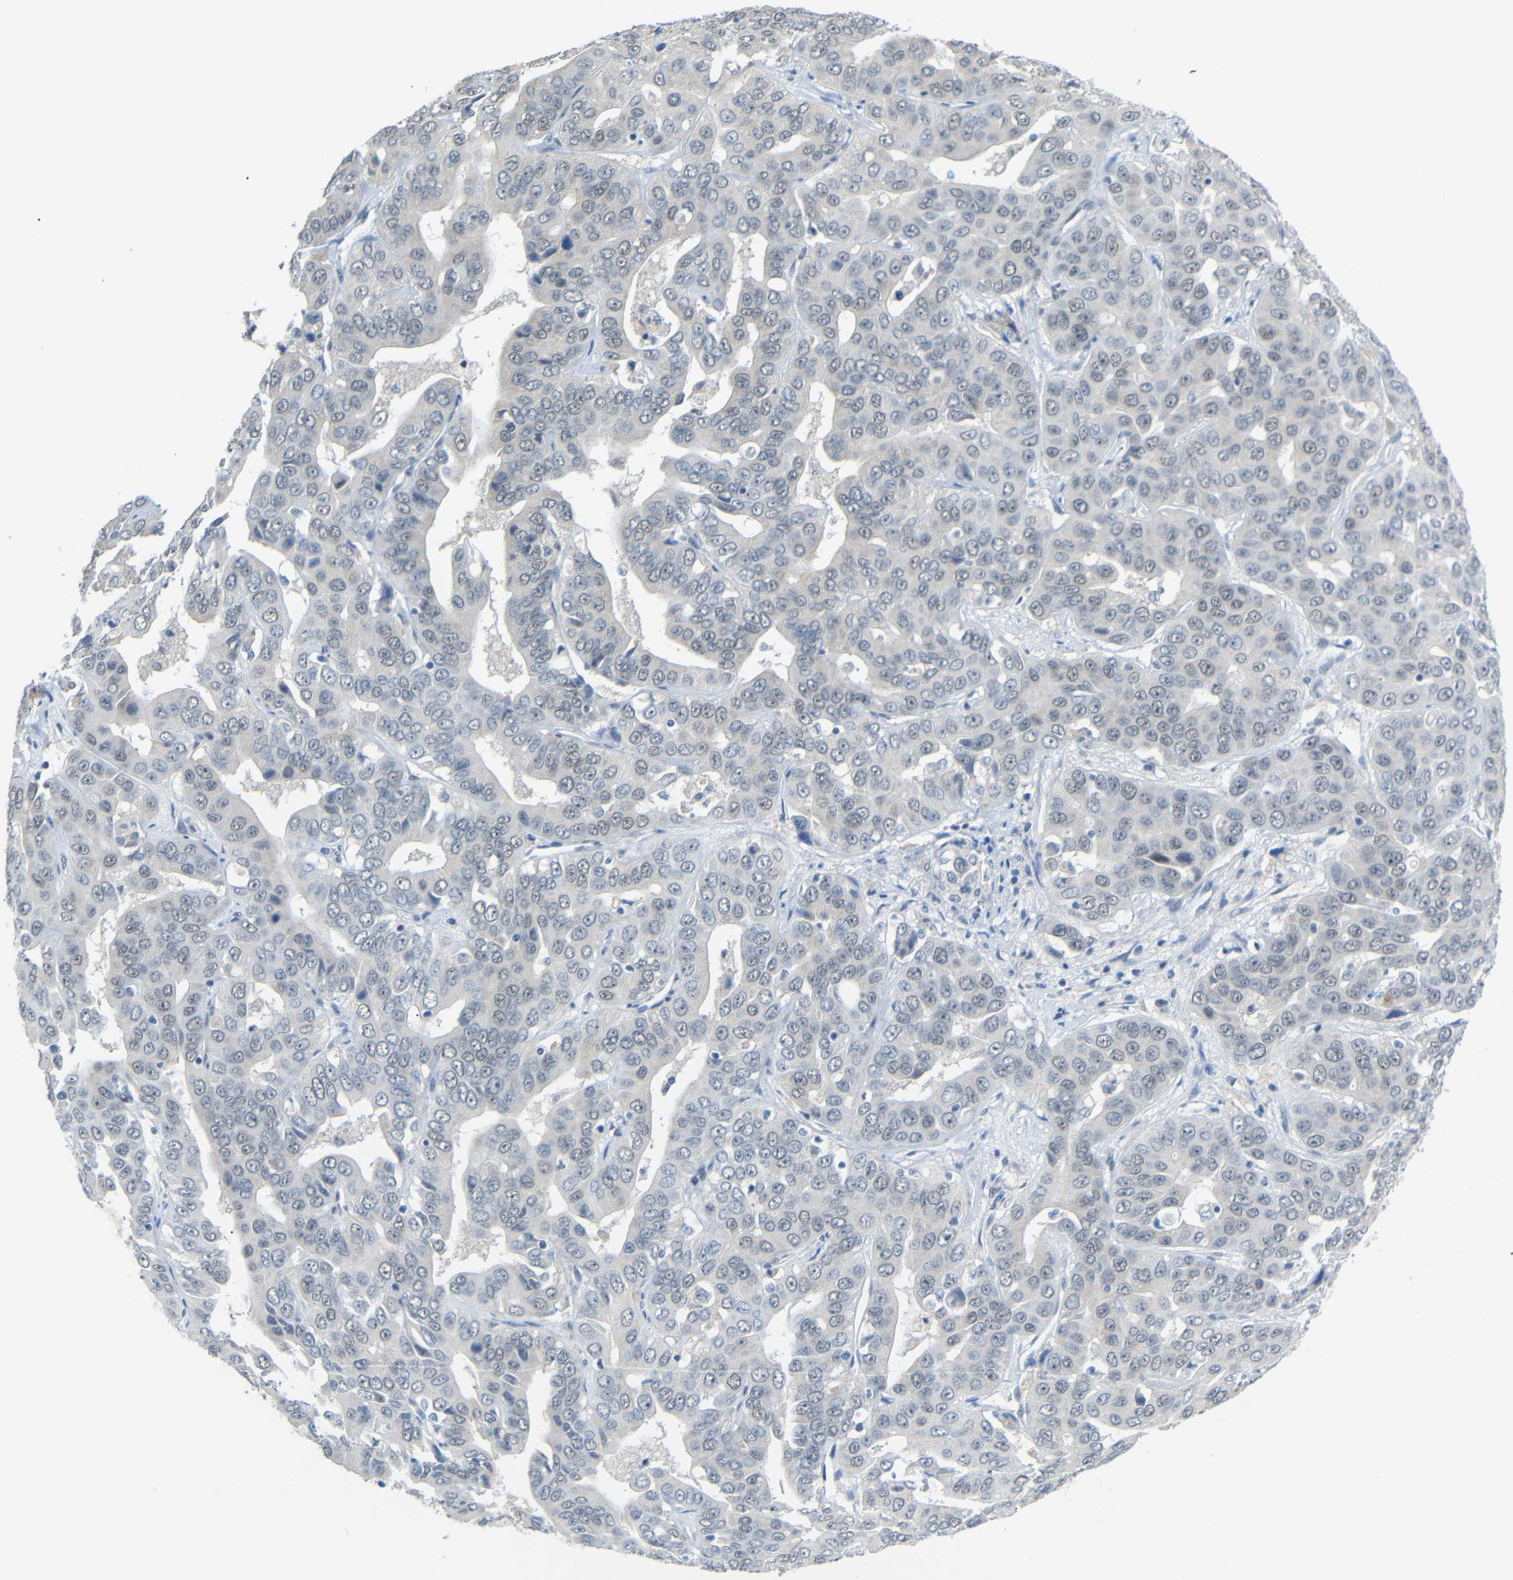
{"staining": {"intensity": "negative", "quantity": "none", "location": "none"}, "tissue": "liver cancer", "cell_type": "Tumor cells", "image_type": "cancer", "snomed": [{"axis": "morphology", "description": "Cholangiocarcinoma"}, {"axis": "topography", "description": "Liver"}], "caption": "Protein analysis of liver cholangiocarcinoma demonstrates no significant expression in tumor cells.", "gene": "GPR158", "patient": {"sex": "female", "age": 52}}